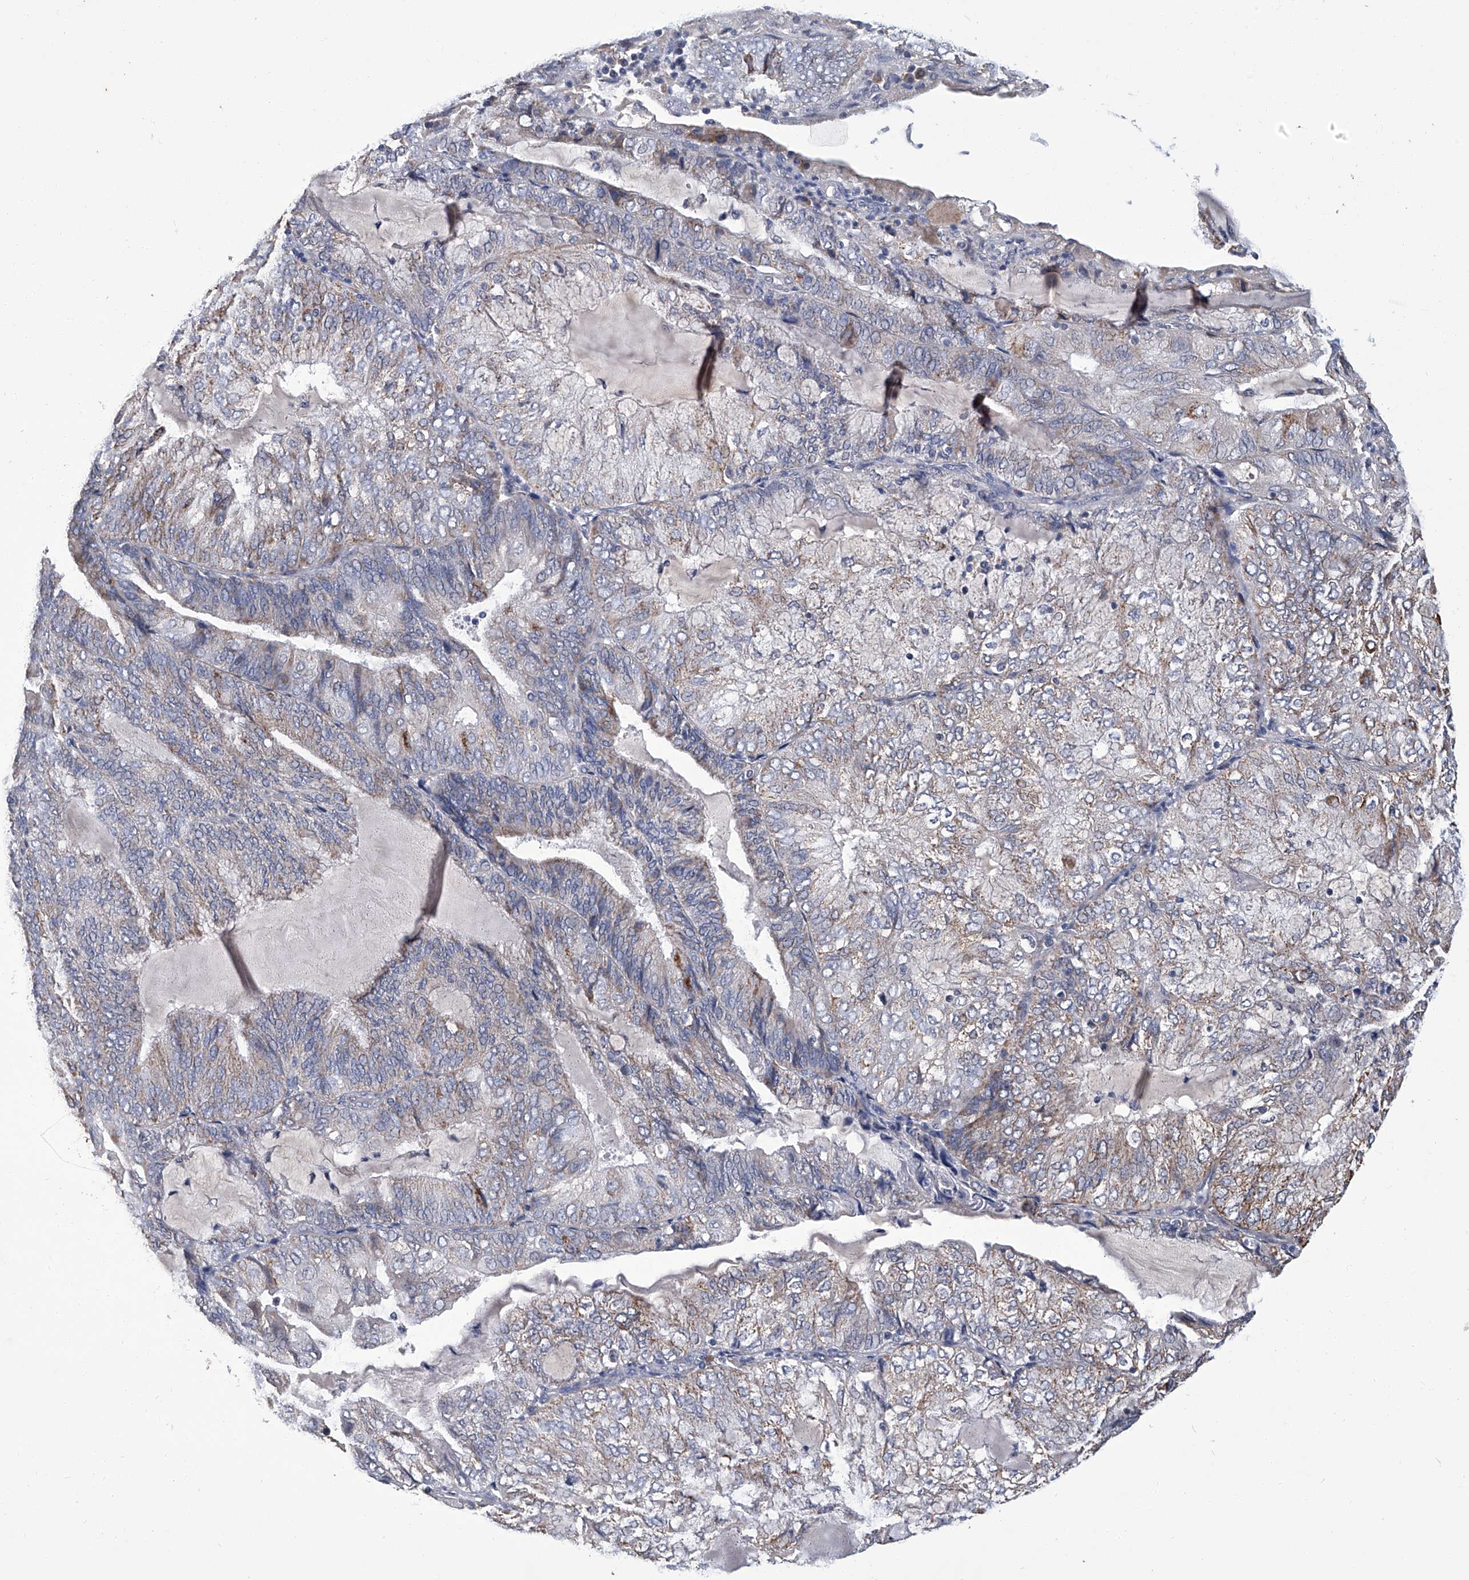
{"staining": {"intensity": "weak", "quantity": "25%-75%", "location": "cytoplasmic/membranous"}, "tissue": "endometrial cancer", "cell_type": "Tumor cells", "image_type": "cancer", "snomed": [{"axis": "morphology", "description": "Adenocarcinoma, NOS"}, {"axis": "topography", "description": "Endometrium"}], "caption": "Immunohistochemical staining of human endometrial adenocarcinoma demonstrates weak cytoplasmic/membranous protein expression in about 25%-75% of tumor cells. Immunohistochemistry (ihc) stains the protein in brown and the nuclei are stained blue.", "gene": "OAT", "patient": {"sex": "female", "age": 81}}